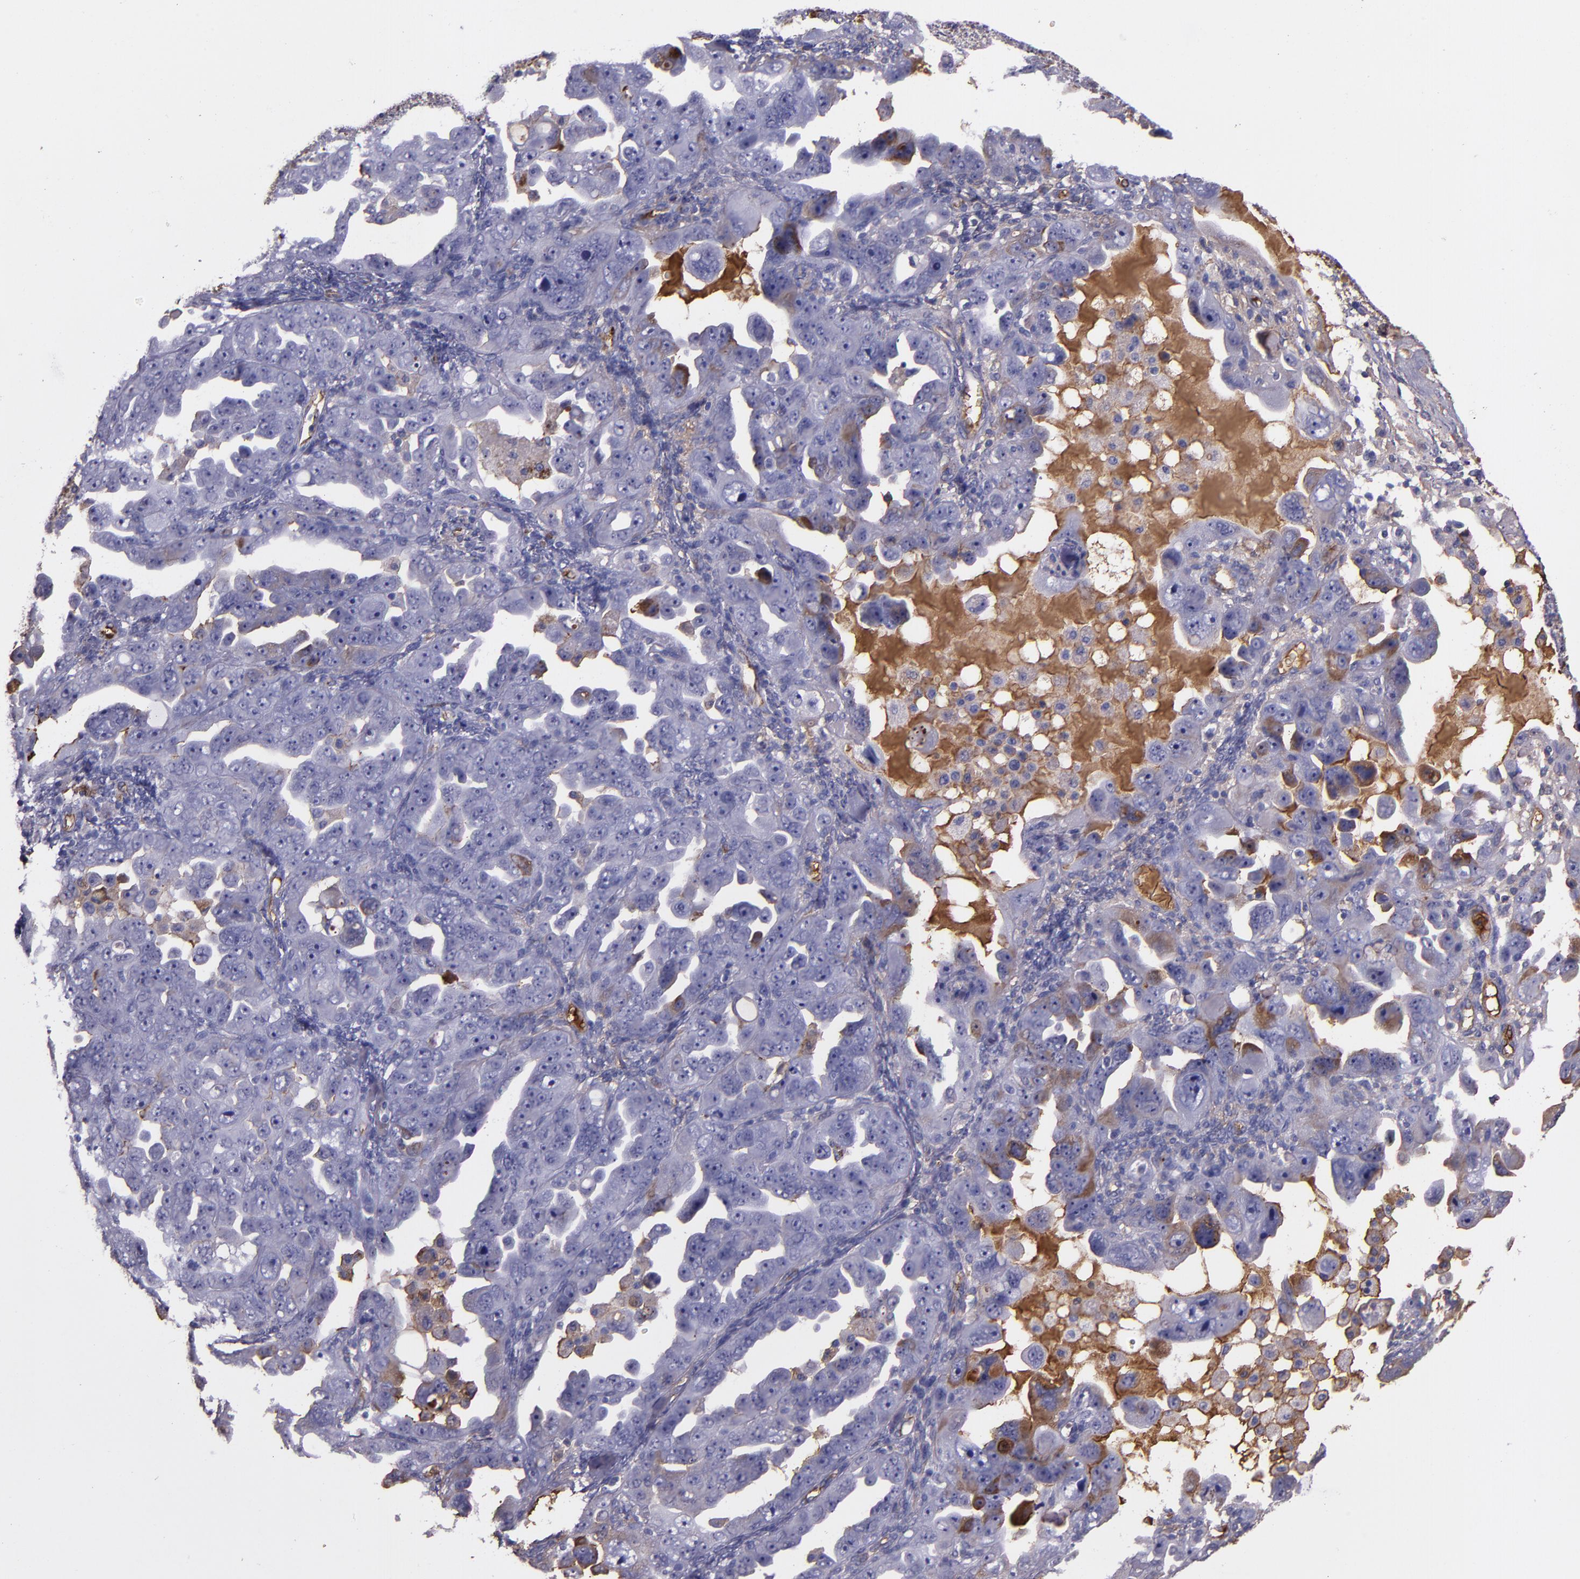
{"staining": {"intensity": "moderate", "quantity": "<25%", "location": "cytoplasmic/membranous"}, "tissue": "ovarian cancer", "cell_type": "Tumor cells", "image_type": "cancer", "snomed": [{"axis": "morphology", "description": "Cystadenocarcinoma, serous, NOS"}, {"axis": "topography", "description": "Ovary"}], "caption": "IHC histopathology image of ovarian cancer stained for a protein (brown), which shows low levels of moderate cytoplasmic/membranous expression in approximately <25% of tumor cells.", "gene": "A2M", "patient": {"sex": "female", "age": 66}}